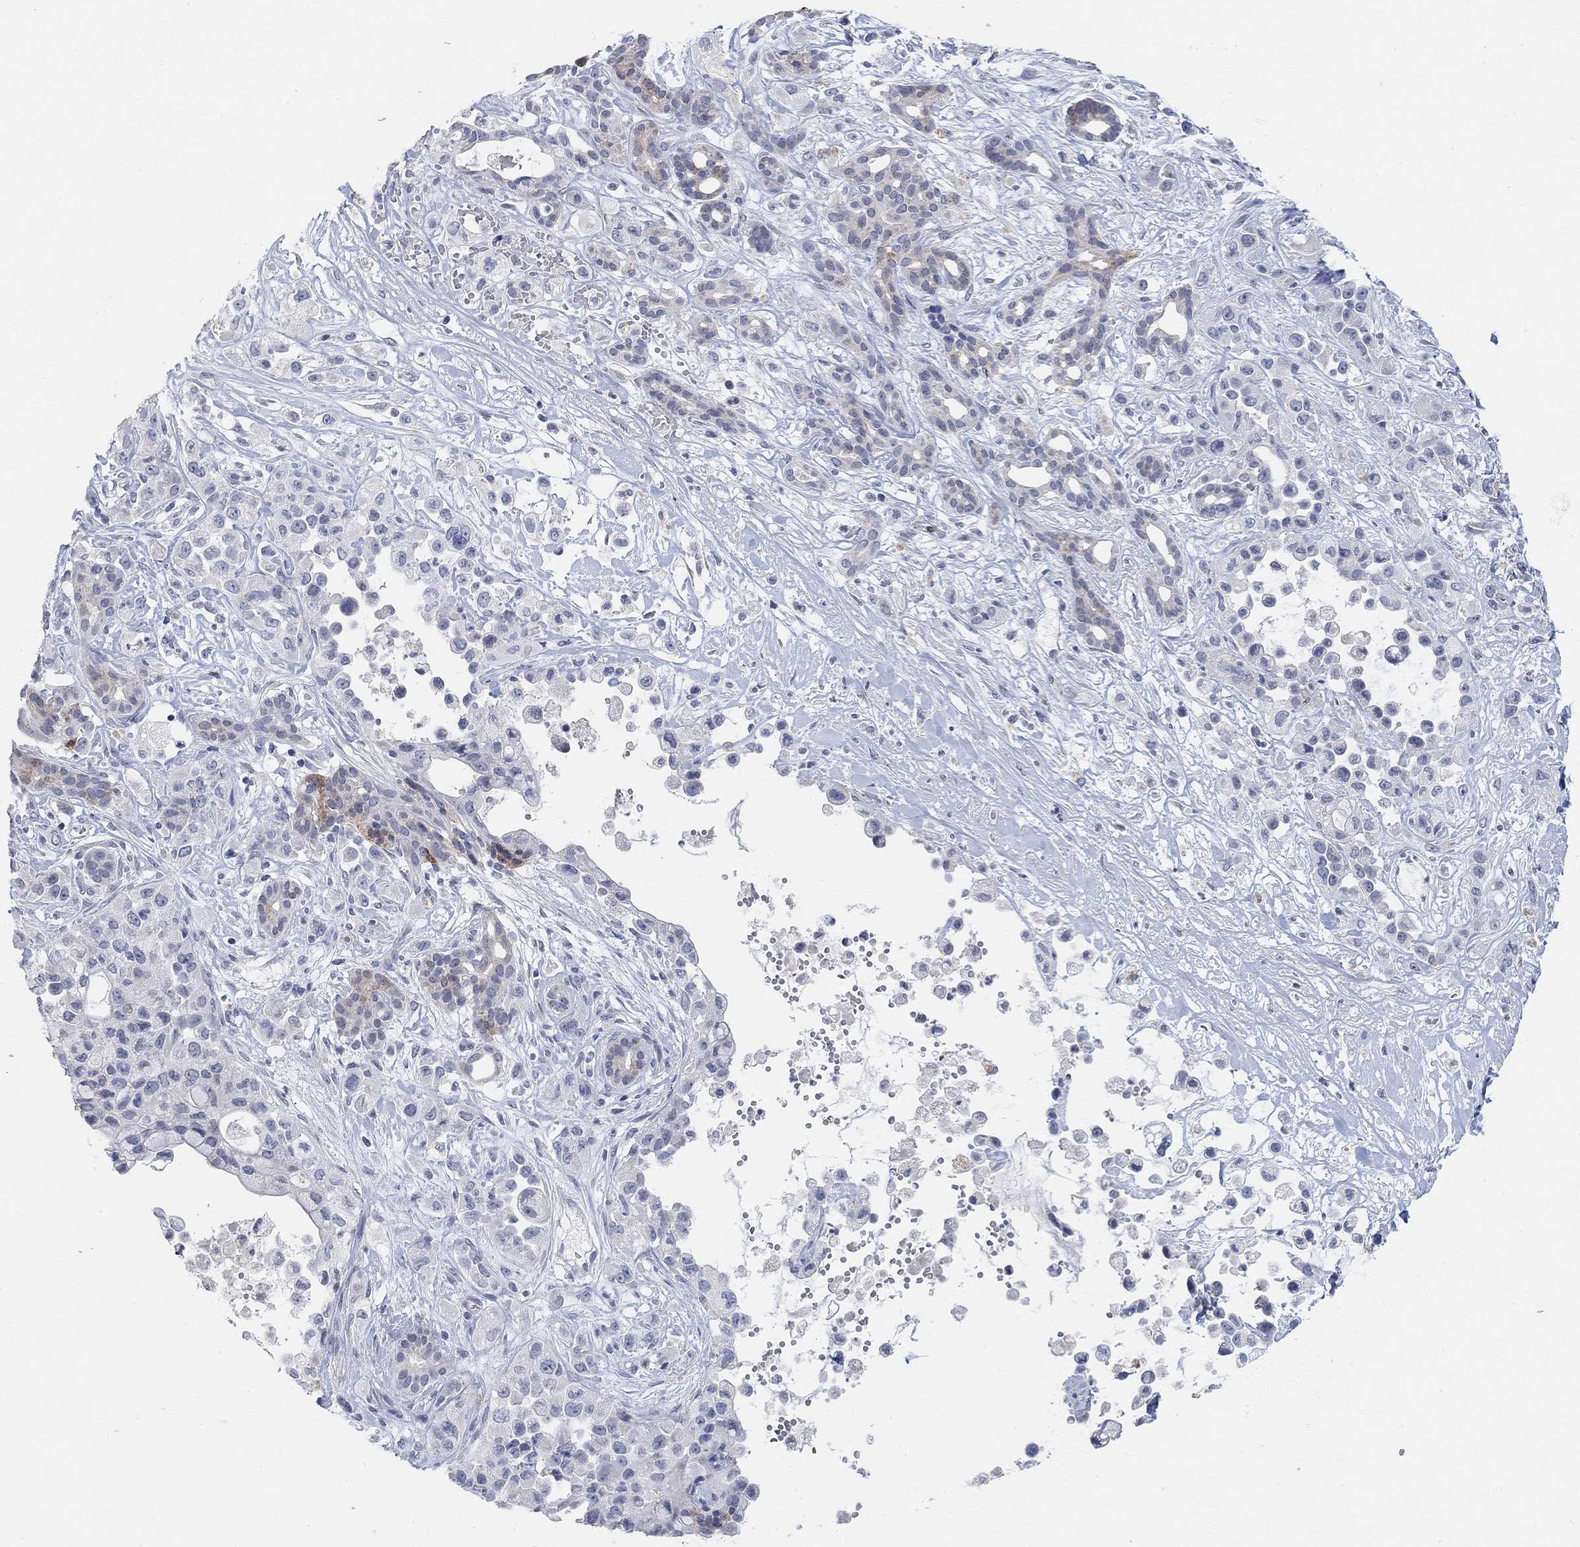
{"staining": {"intensity": "negative", "quantity": "none", "location": "none"}, "tissue": "pancreatic cancer", "cell_type": "Tumor cells", "image_type": "cancer", "snomed": [{"axis": "morphology", "description": "Adenocarcinoma, NOS"}, {"axis": "topography", "description": "Pancreas"}], "caption": "Tumor cells show no significant staining in pancreatic cancer (adenocarcinoma).", "gene": "VAT1L", "patient": {"sex": "male", "age": 44}}